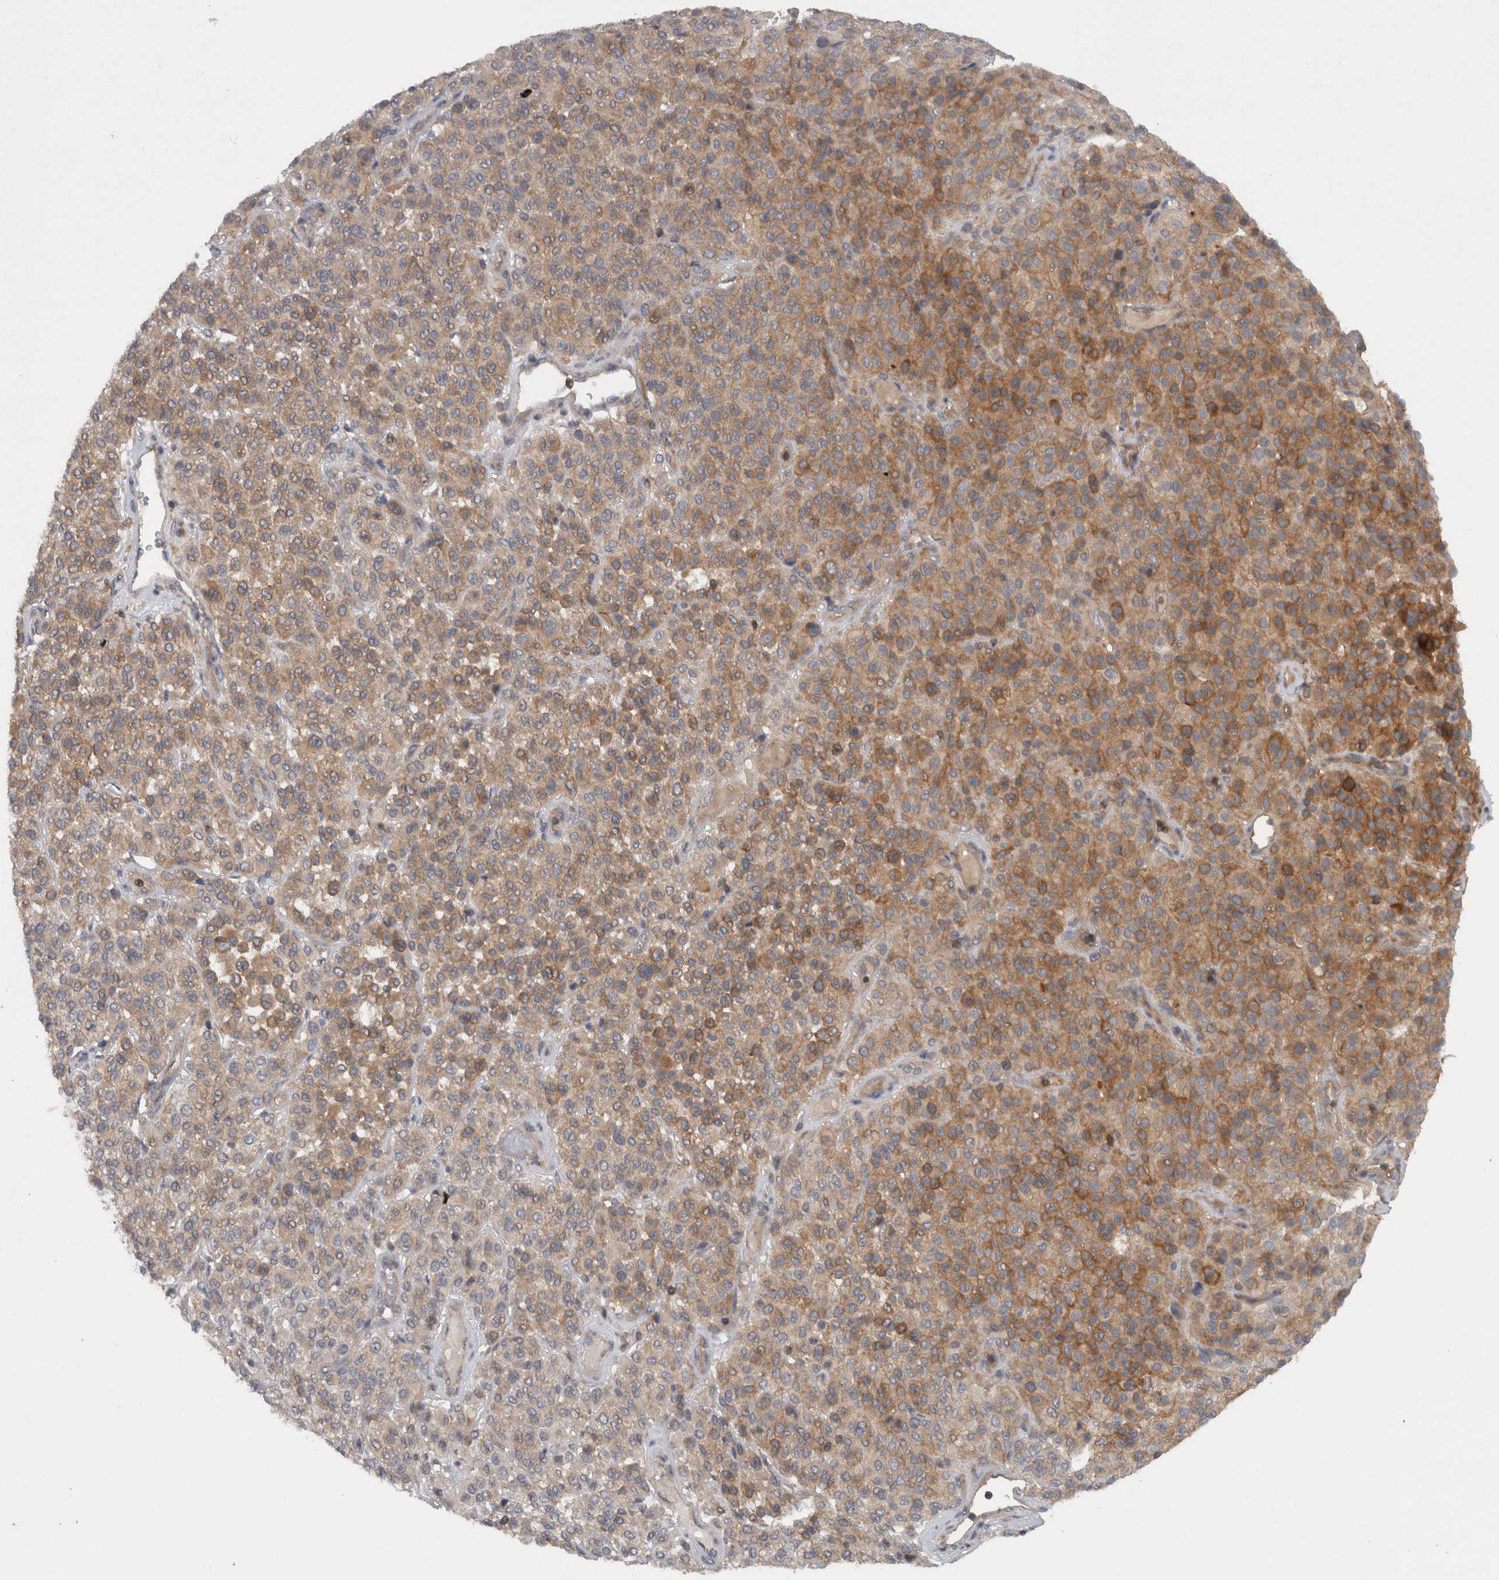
{"staining": {"intensity": "moderate", "quantity": ">75%", "location": "cytoplasmic/membranous"}, "tissue": "melanoma", "cell_type": "Tumor cells", "image_type": "cancer", "snomed": [{"axis": "morphology", "description": "Malignant melanoma, Metastatic site"}, {"axis": "topography", "description": "Pancreas"}], "caption": "Human melanoma stained for a protein (brown) displays moderate cytoplasmic/membranous positive expression in about >75% of tumor cells.", "gene": "SCARA5", "patient": {"sex": "female", "age": 30}}